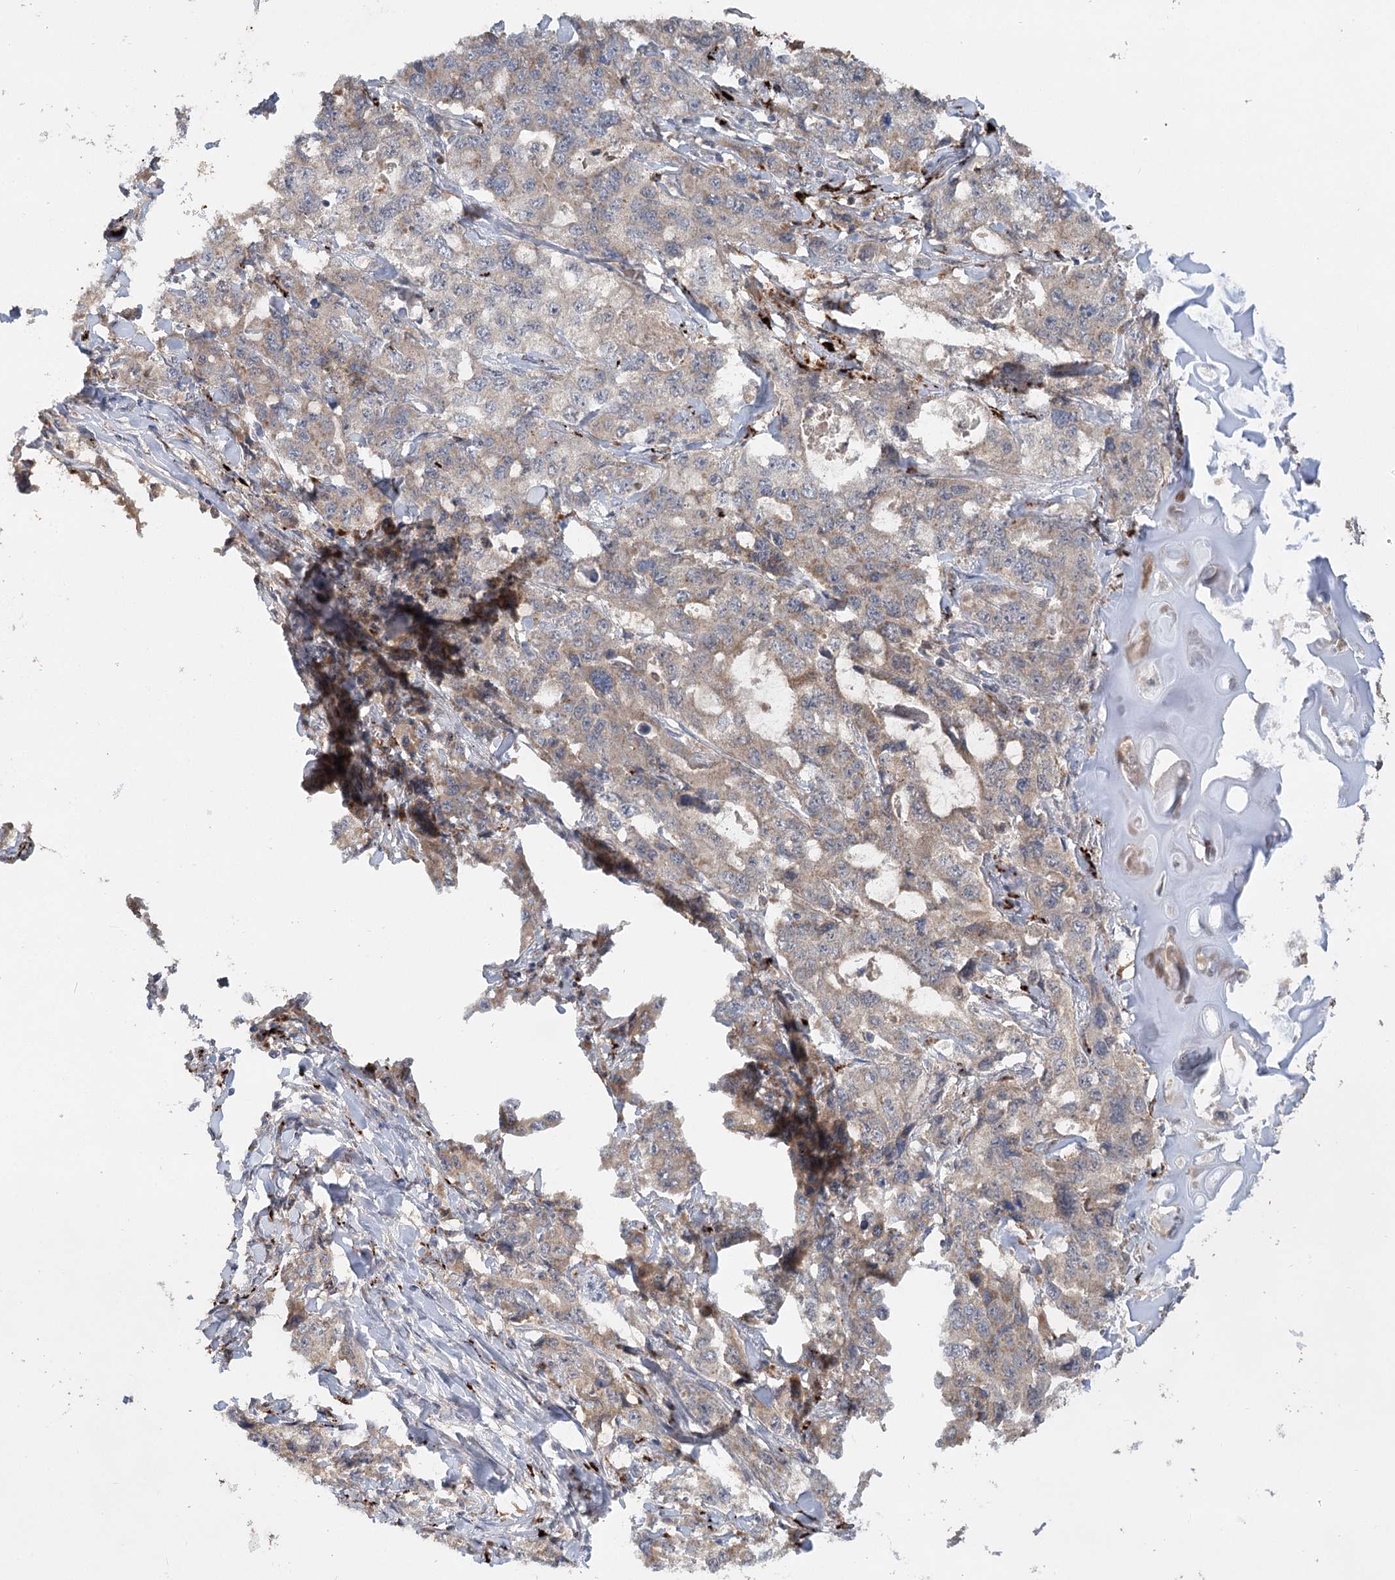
{"staining": {"intensity": "weak", "quantity": "<25%", "location": "cytoplasmic/membranous"}, "tissue": "lung cancer", "cell_type": "Tumor cells", "image_type": "cancer", "snomed": [{"axis": "morphology", "description": "Adenocarcinoma, NOS"}, {"axis": "topography", "description": "Lung"}], "caption": "An immunohistochemistry (IHC) photomicrograph of lung adenocarcinoma is shown. There is no staining in tumor cells of lung adenocarcinoma. (DAB (3,3'-diaminobenzidine) IHC visualized using brightfield microscopy, high magnification).", "gene": "PYROXD2", "patient": {"sex": "female", "age": 51}}